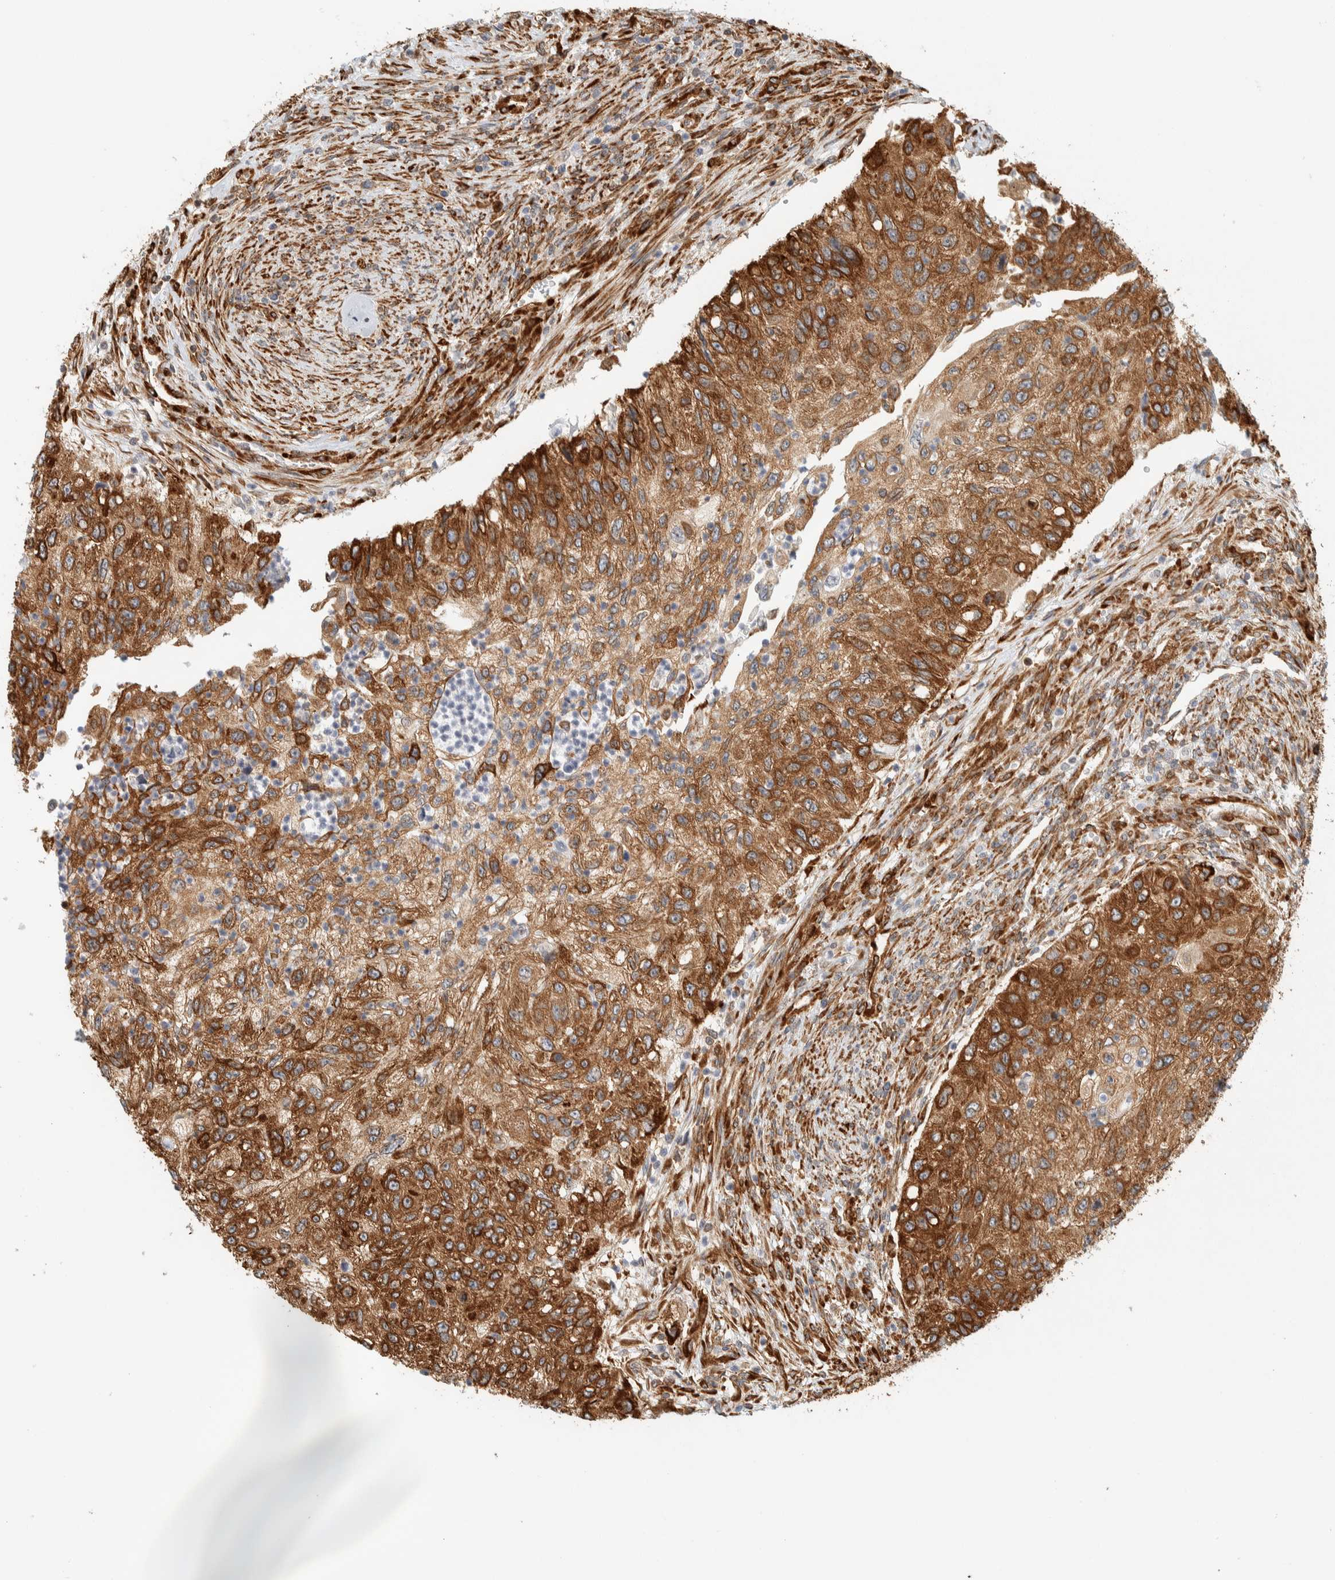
{"staining": {"intensity": "strong", "quantity": ">75%", "location": "cytoplasmic/membranous"}, "tissue": "urothelial cancer", "cell_type": "Tumor cells", "image_type": "cancer", "snomed": [{"axis": "morphology", "description": "Urothelial carcinoma, High grade"}, {"axis": "topography", "description": "Urinary bladder"}], "caption": "IHC (DAB (3,3'-diaminobenzidine)) staining of high-grade urothelial carcinoma displays strong cytoplasmic/membranous protein positivity in about >75% of tumor cells. Nuclei are stained in blue.", "gene": "LLGL2", "patient": {"sex": "female", "age": 60}}